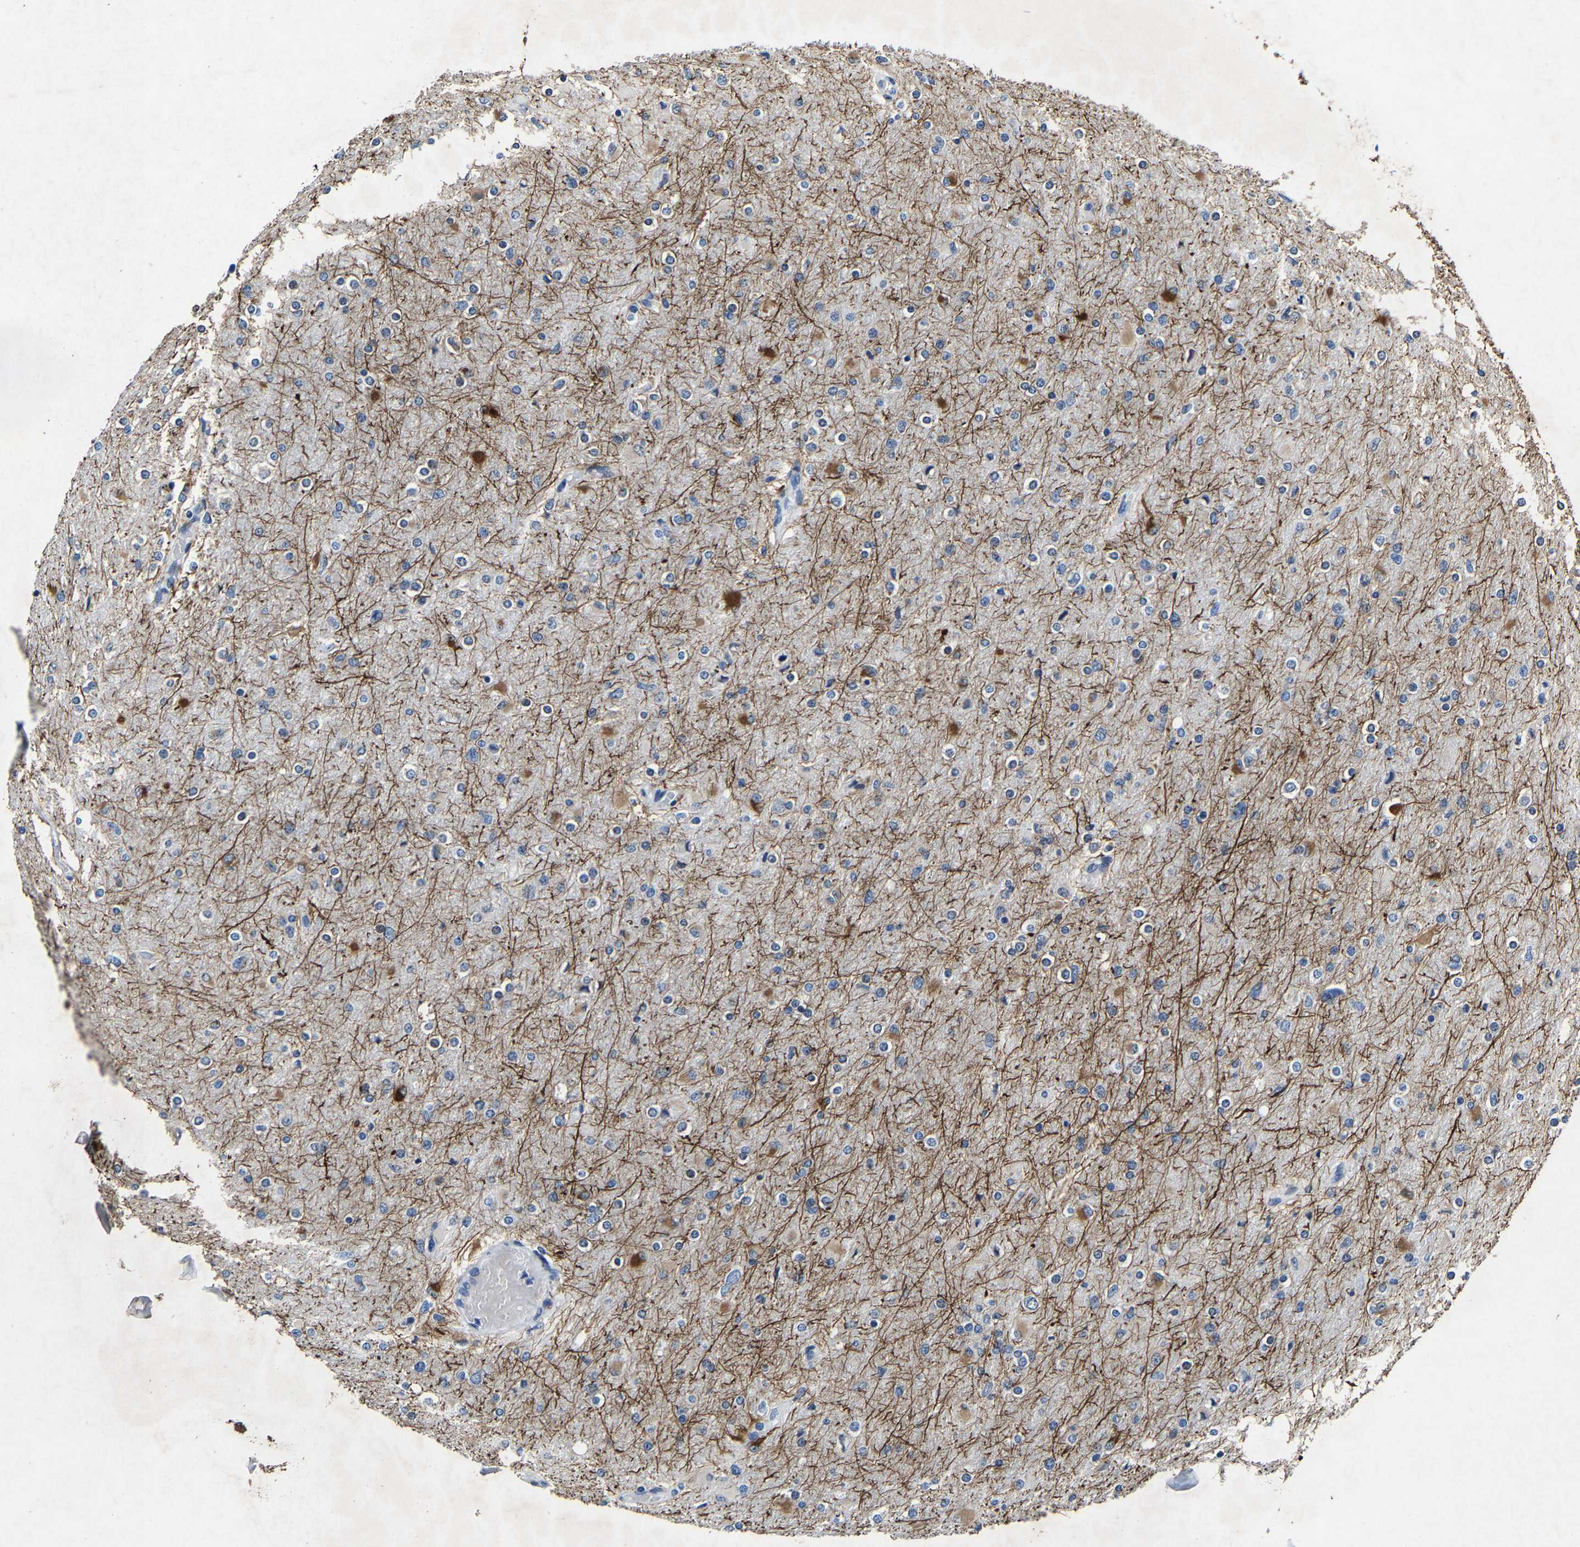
{"staining": {"intensity": "moderate", "quantity": "<25%", "location": "cytoplasmic/membranous"}, "tissue": "glioma", "cell_type": "Tumor cells", "image_type": "cancer", "snomed": [{"axis": "morphology", "description": "Glioma, malignant, High grade"}, {"axis": "topography", "description": "Cerebral cortex"}], "caption": "Human malignant glioma (high-grade) stained with a brown dye reveals moderate cytoplasmic/membranous positive expression in about <25% of tumor cells.", "gene": "UBN2", "patient": {"sex": "female", "age": 36}}